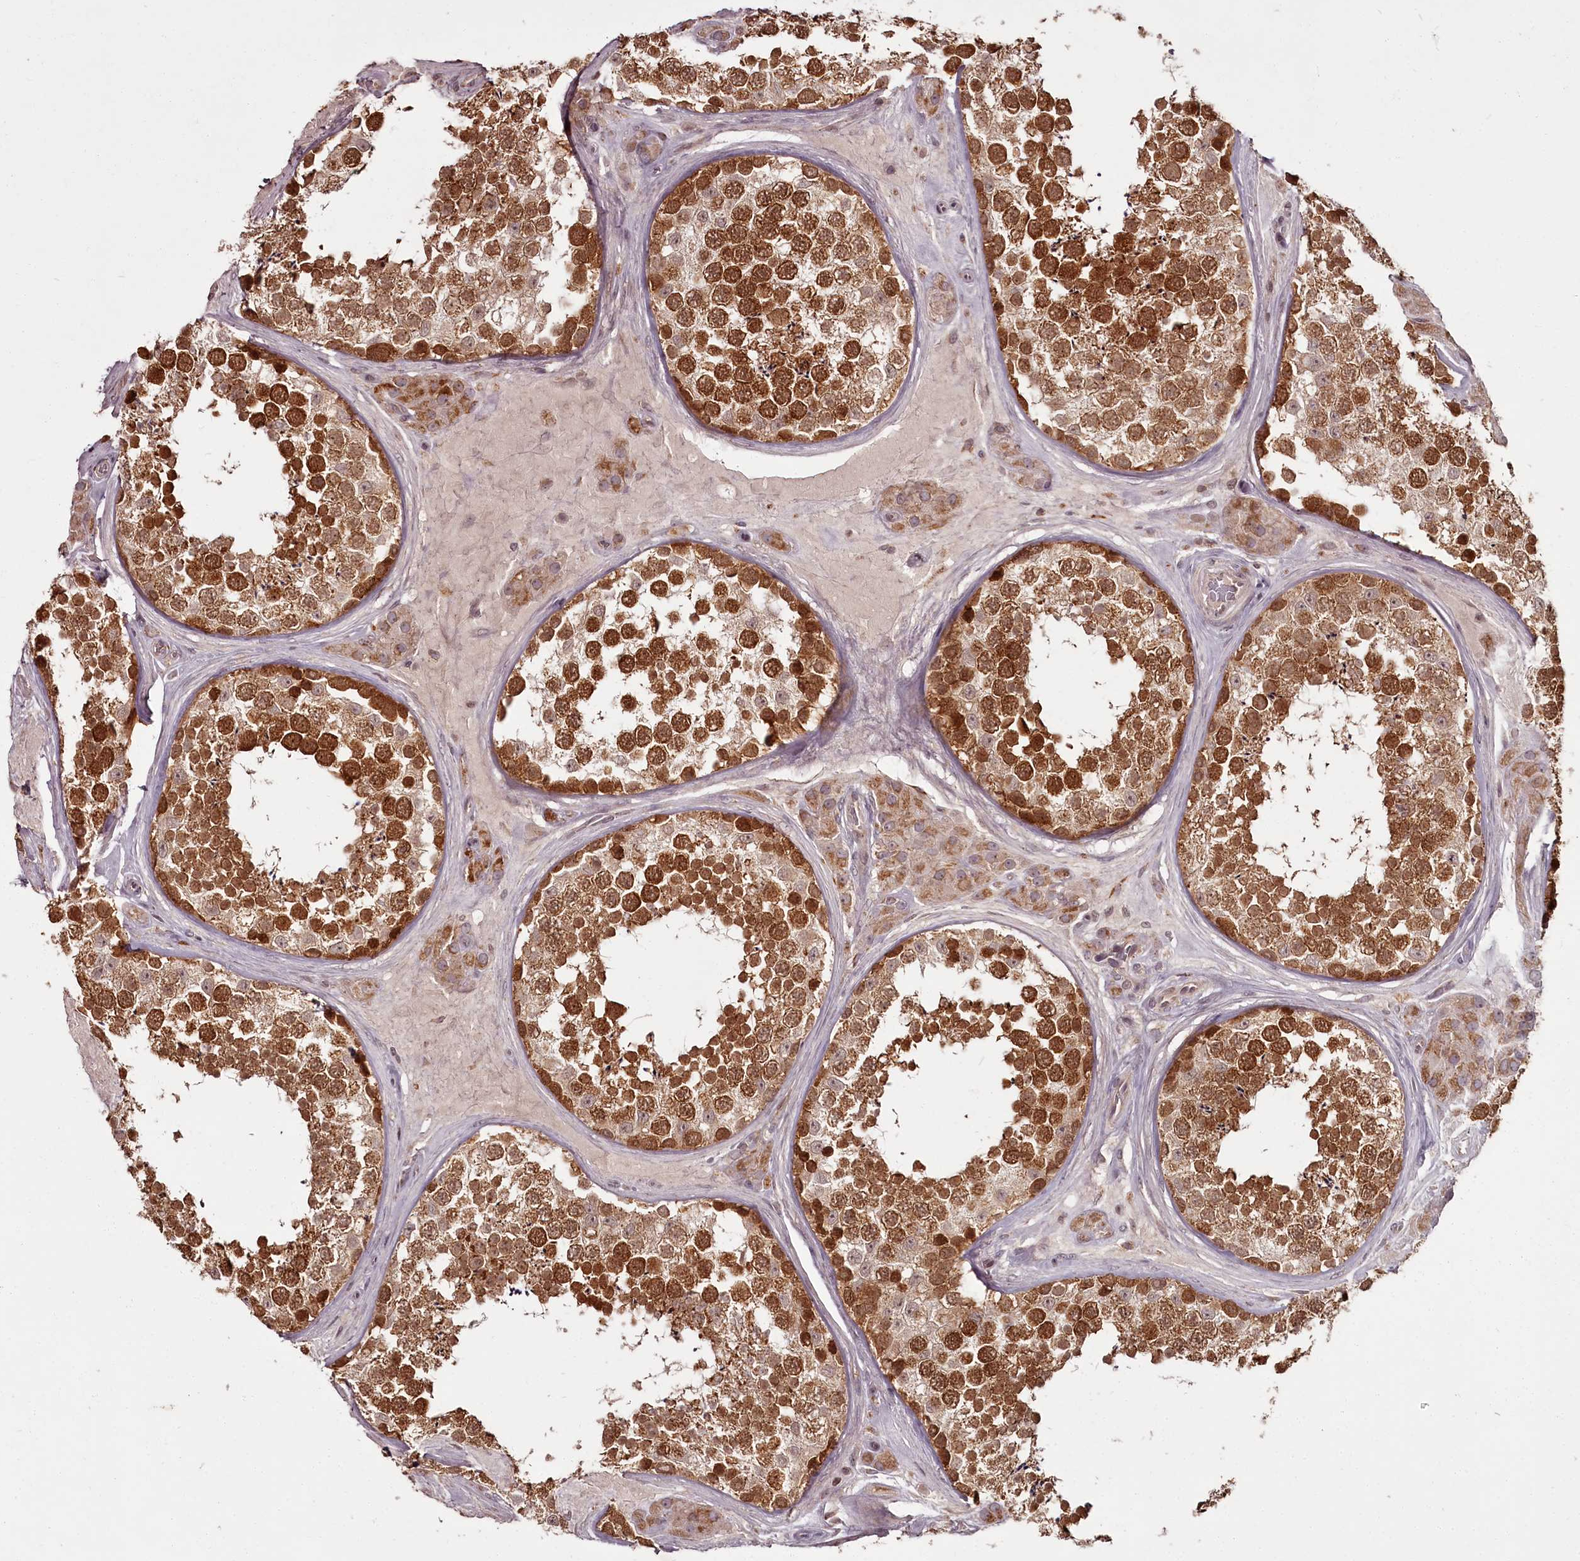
{"staining": {"intensity": "strong", "quantity": ">75%", "location": "cytoplasmic/membranous,nuclear"}, "tissue": "testis", "cell_type": "Cells in seminiferous ducts", "image_type": "normal", "snomed": [{"axis": "morphology", "description": "Normal tissue, NOS"}, {"axis": "topography", "description": "Testis"}], "caption": "A brown stain labels strong cytoplasmic/membranous,nuclear expression of a protein in cells in seminiferous ducts of benign human testis.", "gene": "PCBP2", "patient": {"sex": "male", "age": 46}}